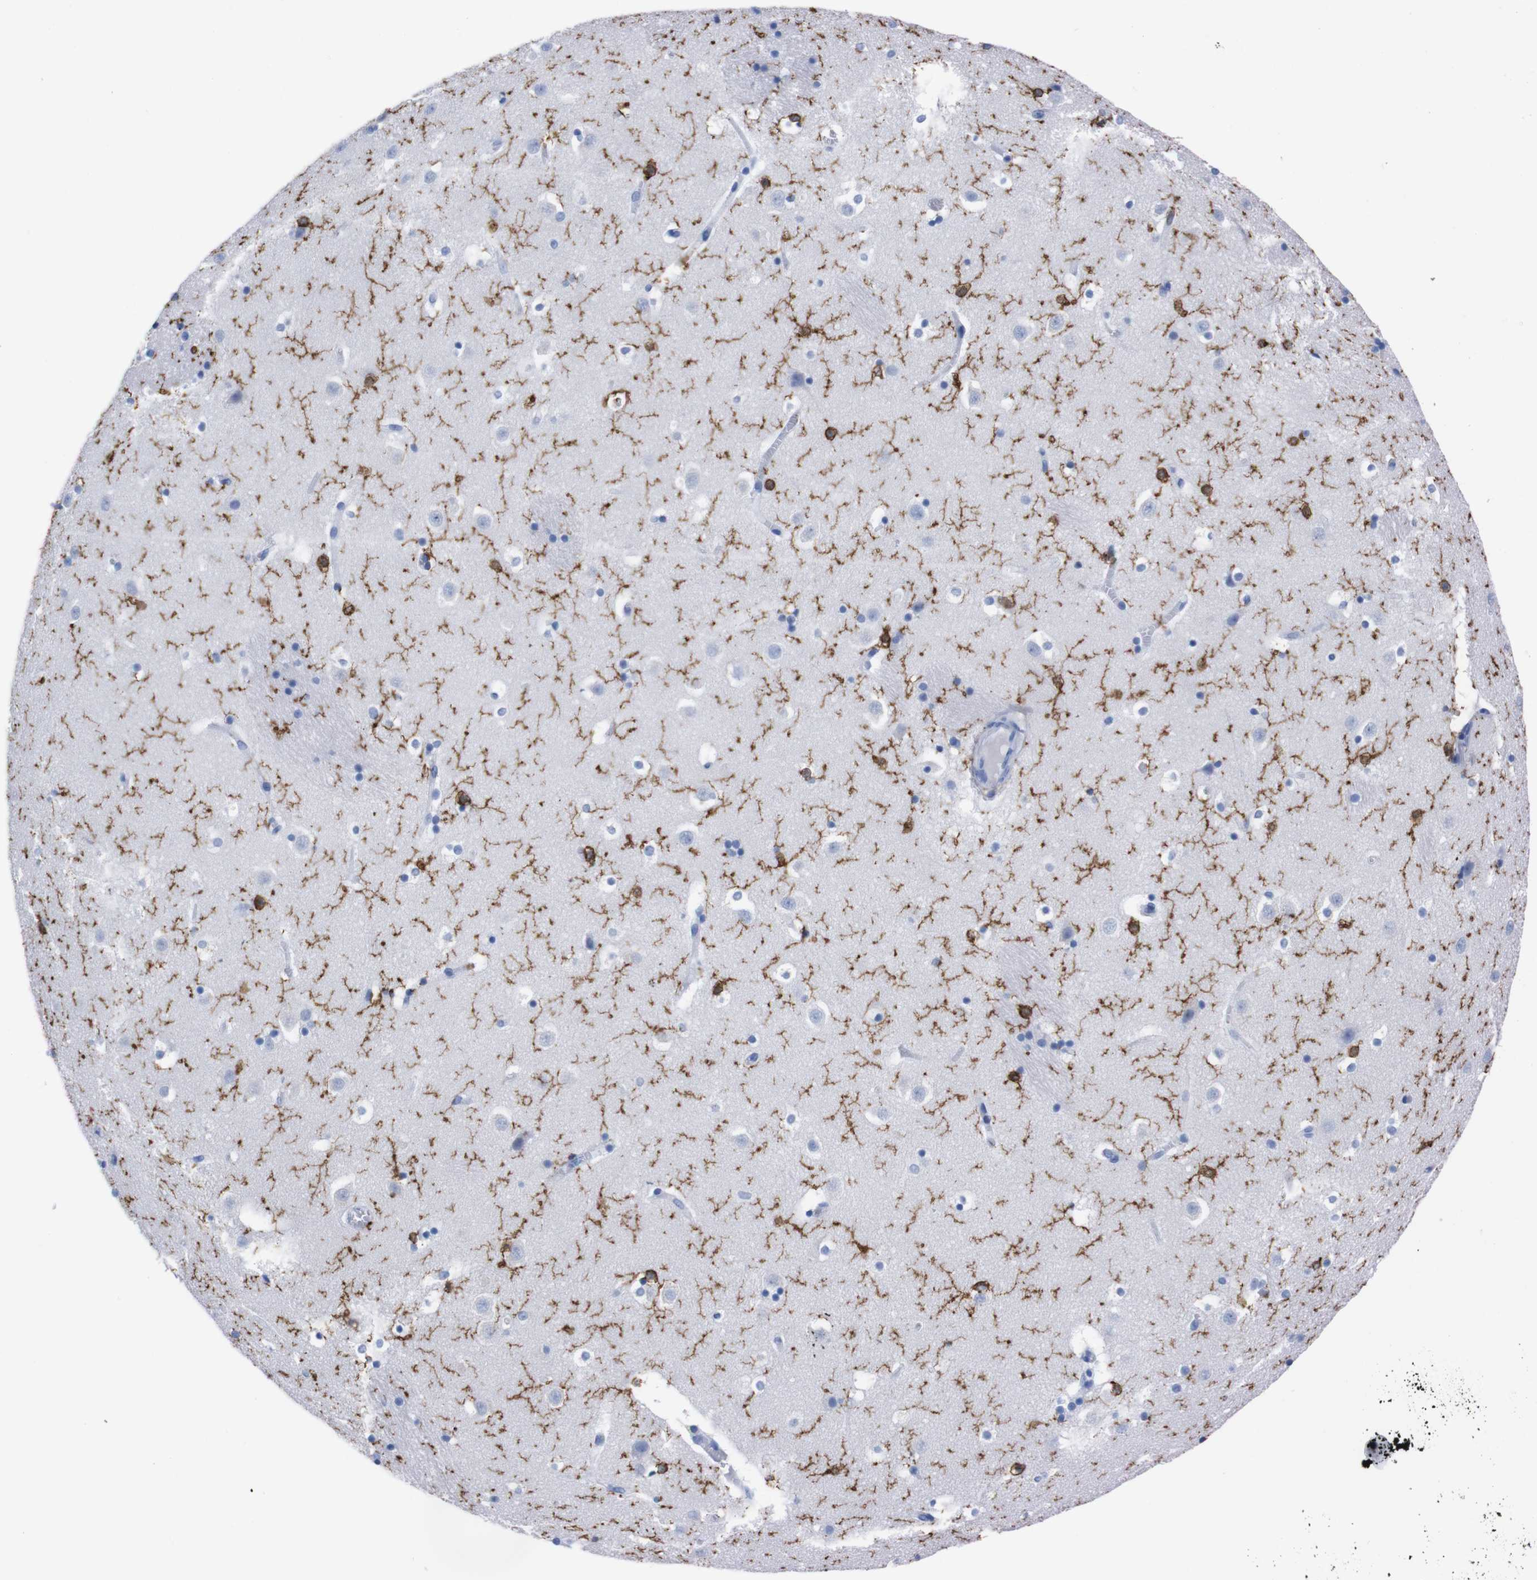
{"staining": {"intensity": "strong", "quantity": "<25%", "location": "cytoplasmic/membranous,nuclear"}, "tissue": "caudate", "cell_type": "Glial cells", "image_type": "normal", "snomed": [{"axis": "morphology", "description": "Normal tissue, NOS"}, {"axis": "topography", "description": "Lateral ventricle wall"}], "caption": "The micrograph demonstrates staining of benign caudate, revealing strong cytoplasmic/membranous,nuclear protein staining (brown color) within glial cells.", "gene": "P2RY12", "patient": {"sex": "male", "age": 45}}